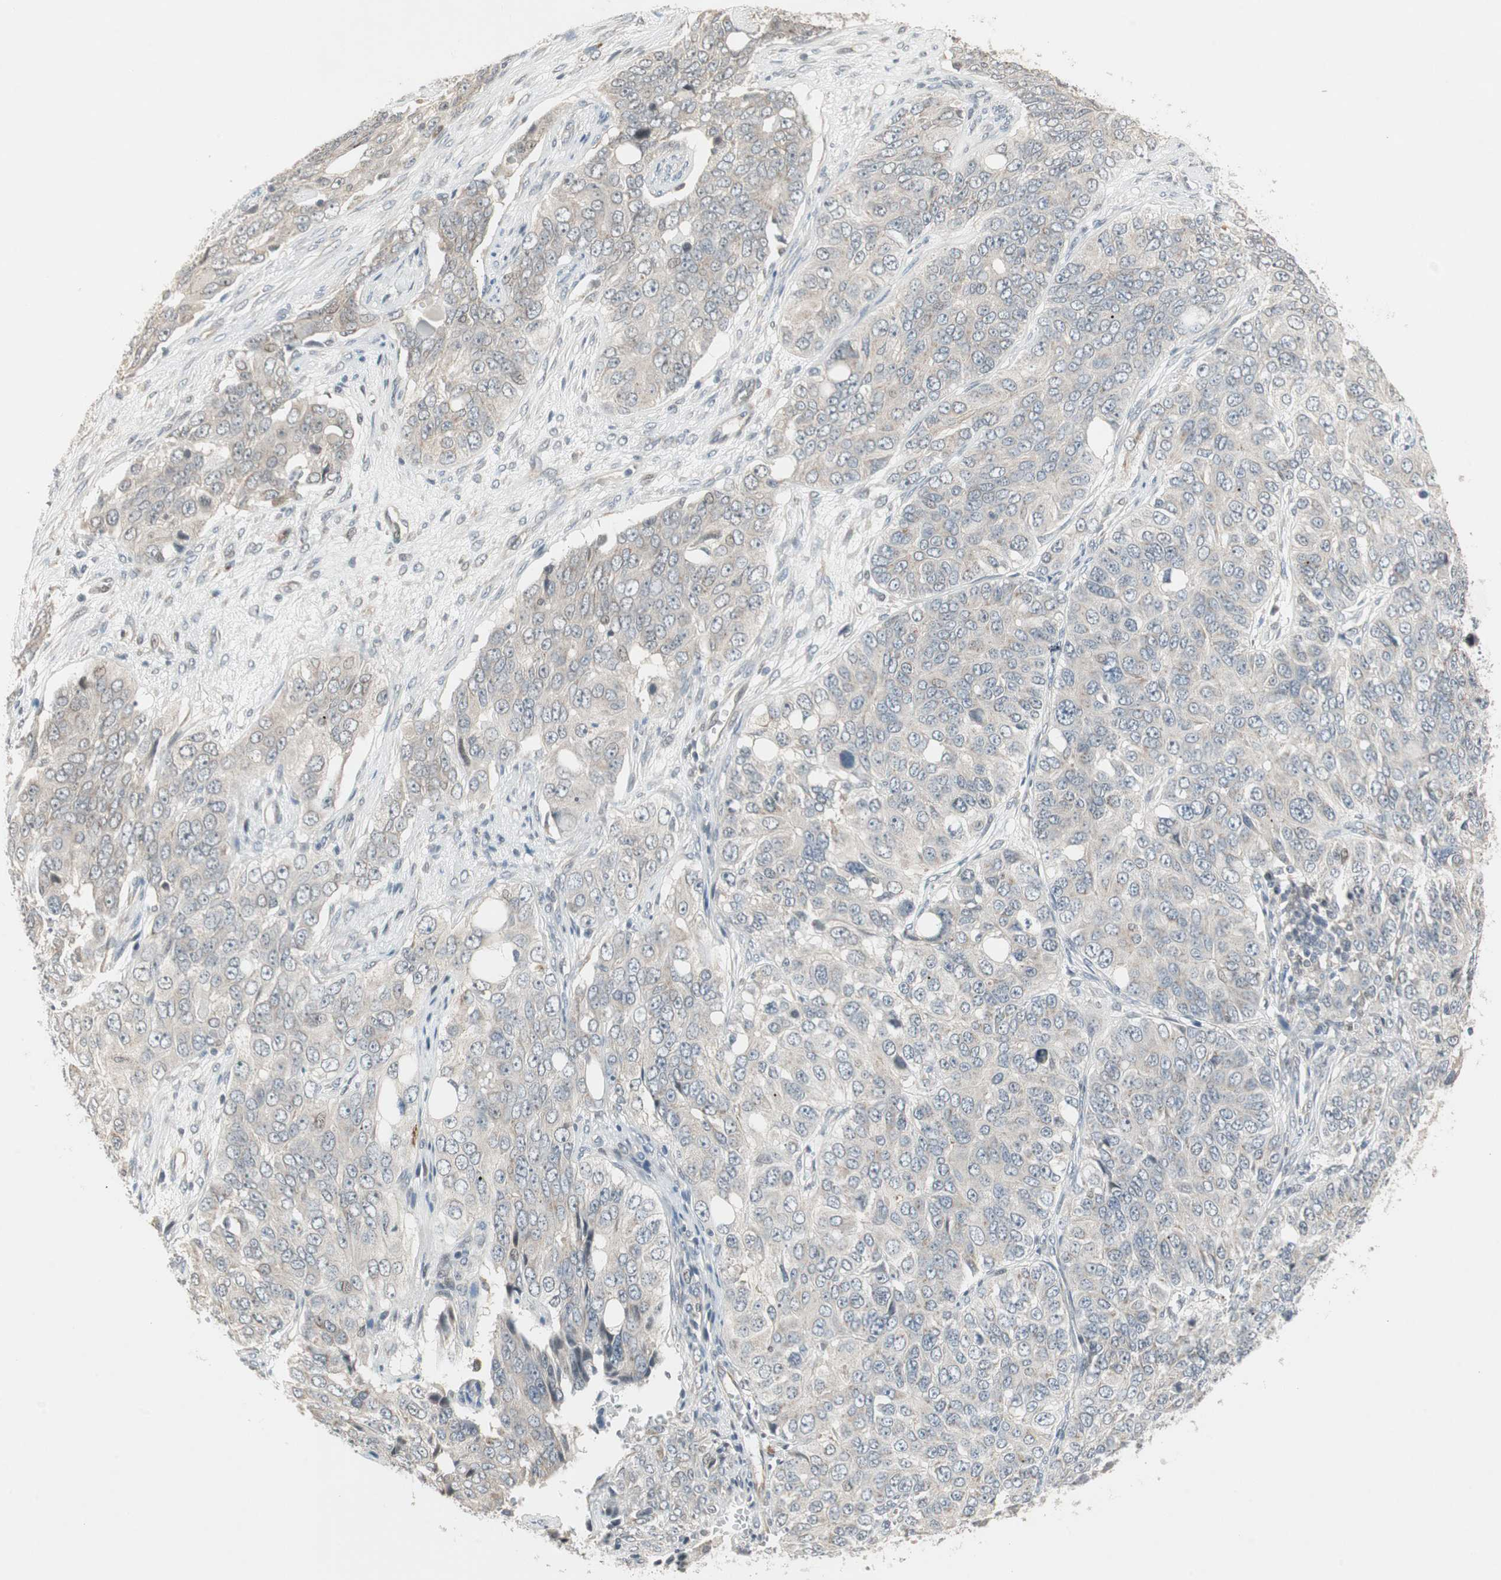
{"staining": {"intensity": "weak", "quantity": "25%-75%", "location": "cytoplasmic/membranous"}, "tissue": "ovarian cancer", "cell_type": "Tumor cells", "image_type": "cancer", "snomed": [{"axis": "morphology", "description": "Carcinoma, endometroid"}, {"axis": "topography", "description": "Ovary"}], "caption": "Protein expression analysis of human ovarian cancer reveals weak cytoplasmic/membranous expression in about 25%-75% of tumor cells. The staining is performed using DAB brown chromogen to label protein expression. The nuclei are counter-stained blue using hematoxylin.", "gene": "SNX4", "patient": {"sex": "female", "age": 51}}